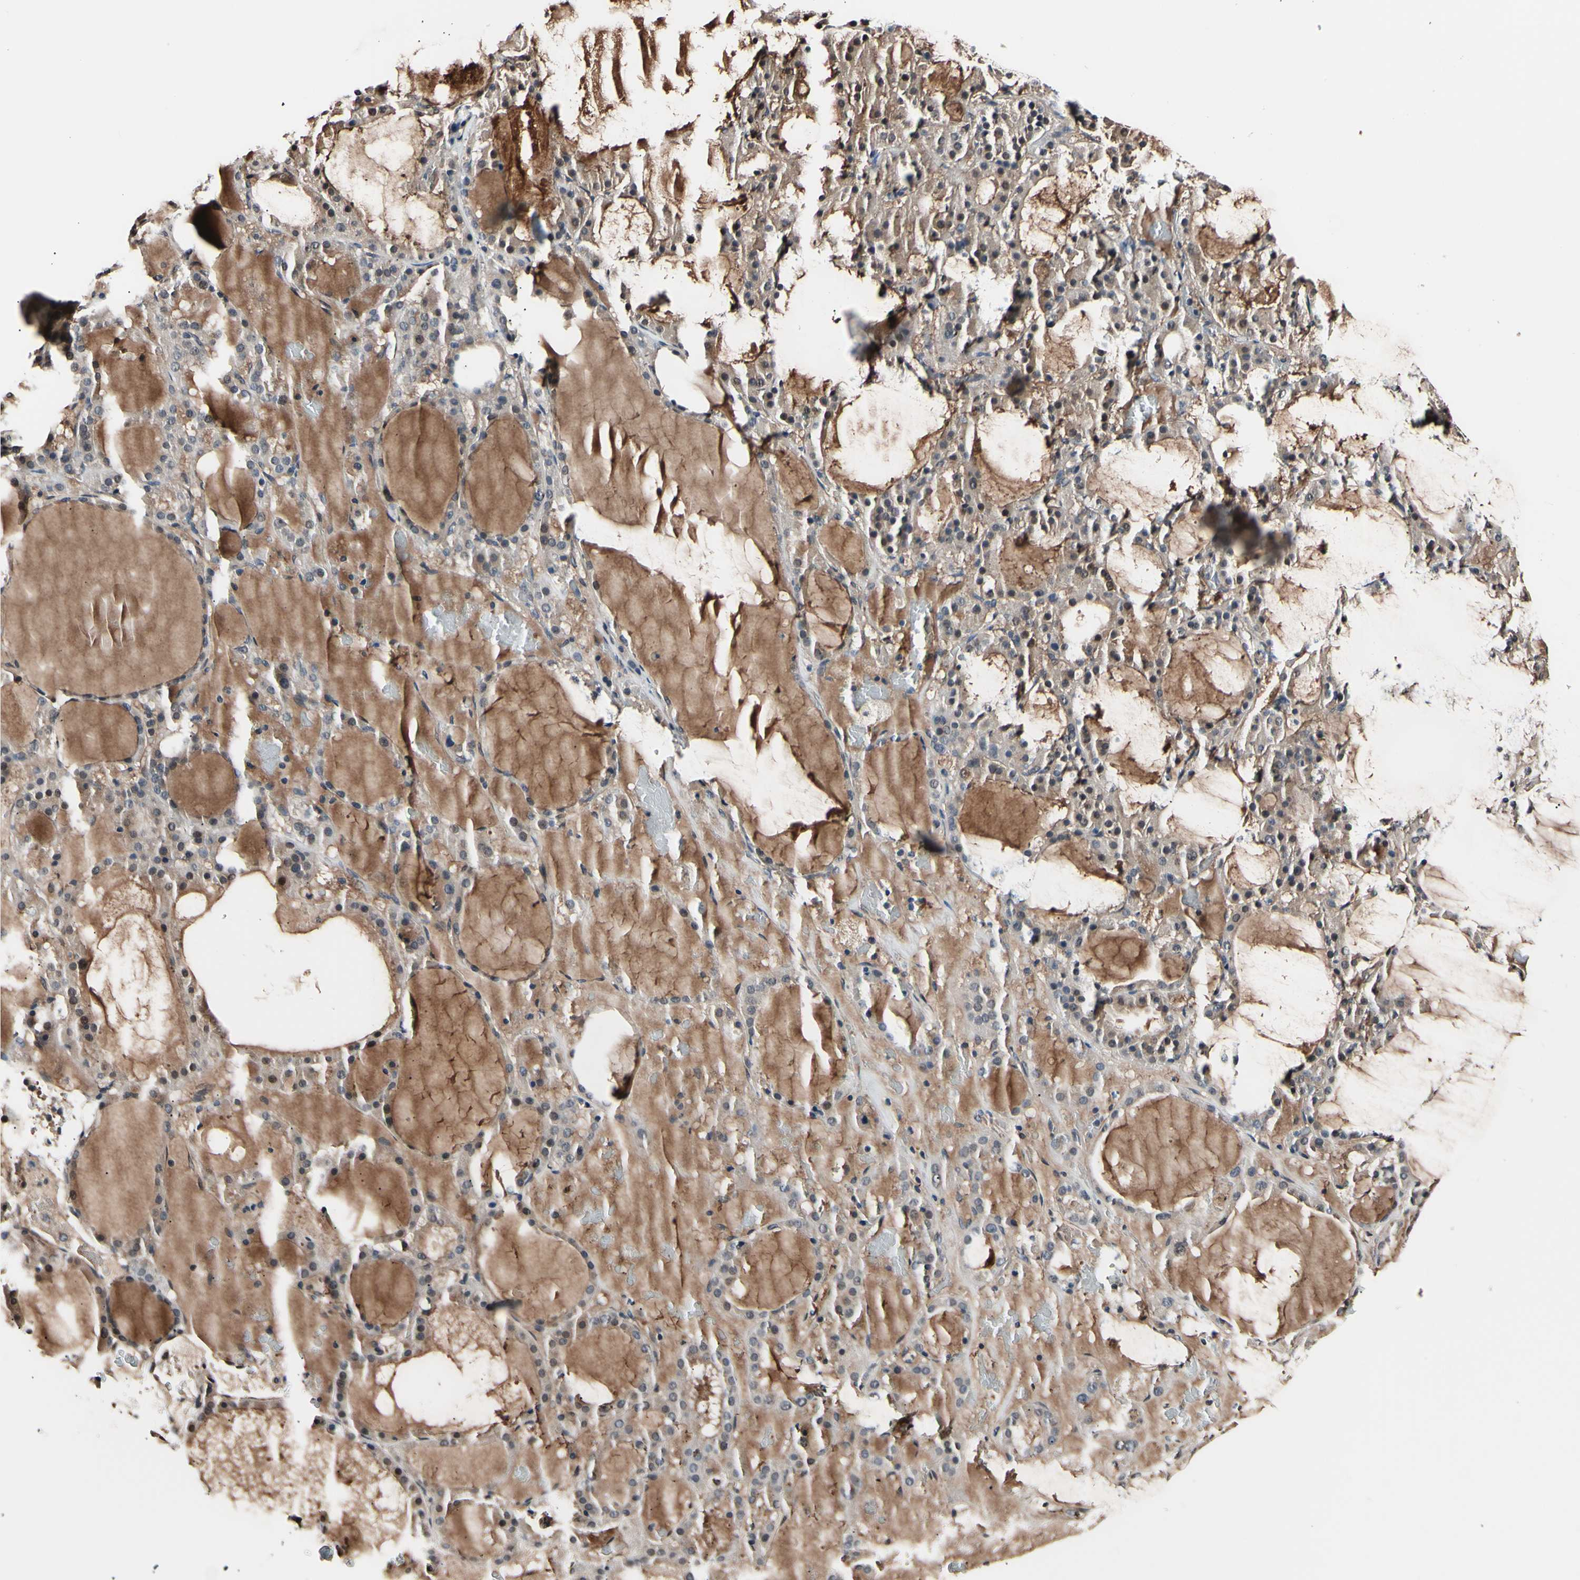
{"staining": {"intensity": "moderate", "quantity": ">75%", "location": "cytoplasmic/membranous,nuclear"}, "tissue": "thyroid gland", "cell_type": "Glandular cells", "image_type": "normal", "snomed": [{"axis": "morphology", "description": "Normal tissue, NOS"}, {"axis": "morphology", "description": "Carcinoma, NOS"}, {"axis": "topography", "description": "Thyroid gland"}], "caption": "Immunohistochemistry of benign human thyroid gland reveals medium levels of moderate cytoplasmic/membranous,nuclear positivity in approximately >75% of glandular cells.", "gene": "AK1", "patient": {"sex": "female", "age": 86}}